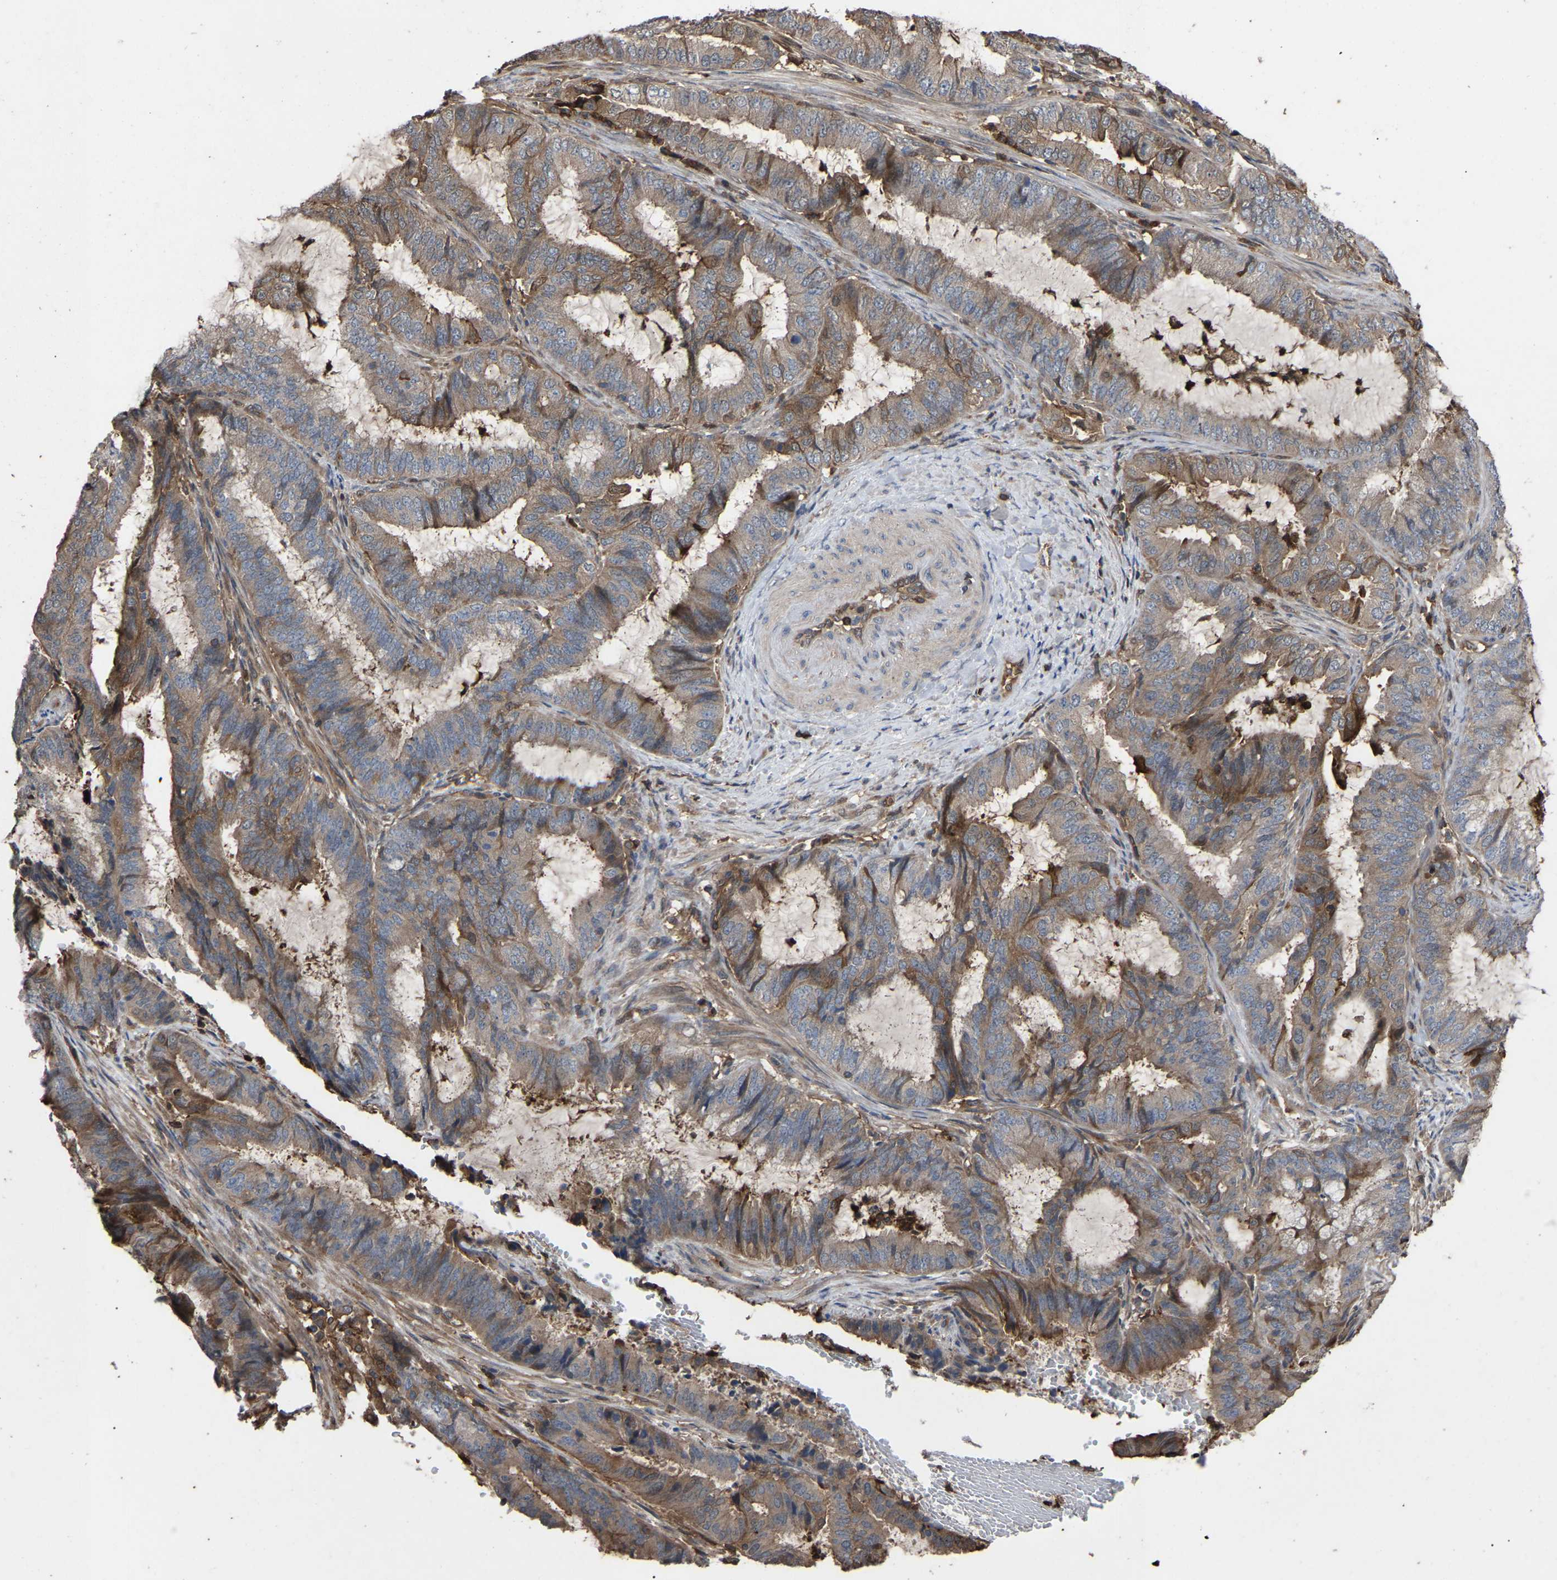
{"staining": {"intensity": "moderate", "quantity": ">75%", "location": "cytoplasmic/membranous"}, "tissue": "endometrial cancer", "cell_type": "Tumor cells", "image_type": "cancer", "snomed": [{"axis": "morphology", "description": "Adenocarcinoma, NOS"}, {"axis": "topography", "description": "Endometrium"}], "caption": "Protein analysis of endometrial cancer (adenocarcinoma) tissue demonstrates moderate cytoplasmic/membranous positivity in about >75% of tumor cells.", "gene": "CIT", "patient": {"sex": "female", "age": 51}}